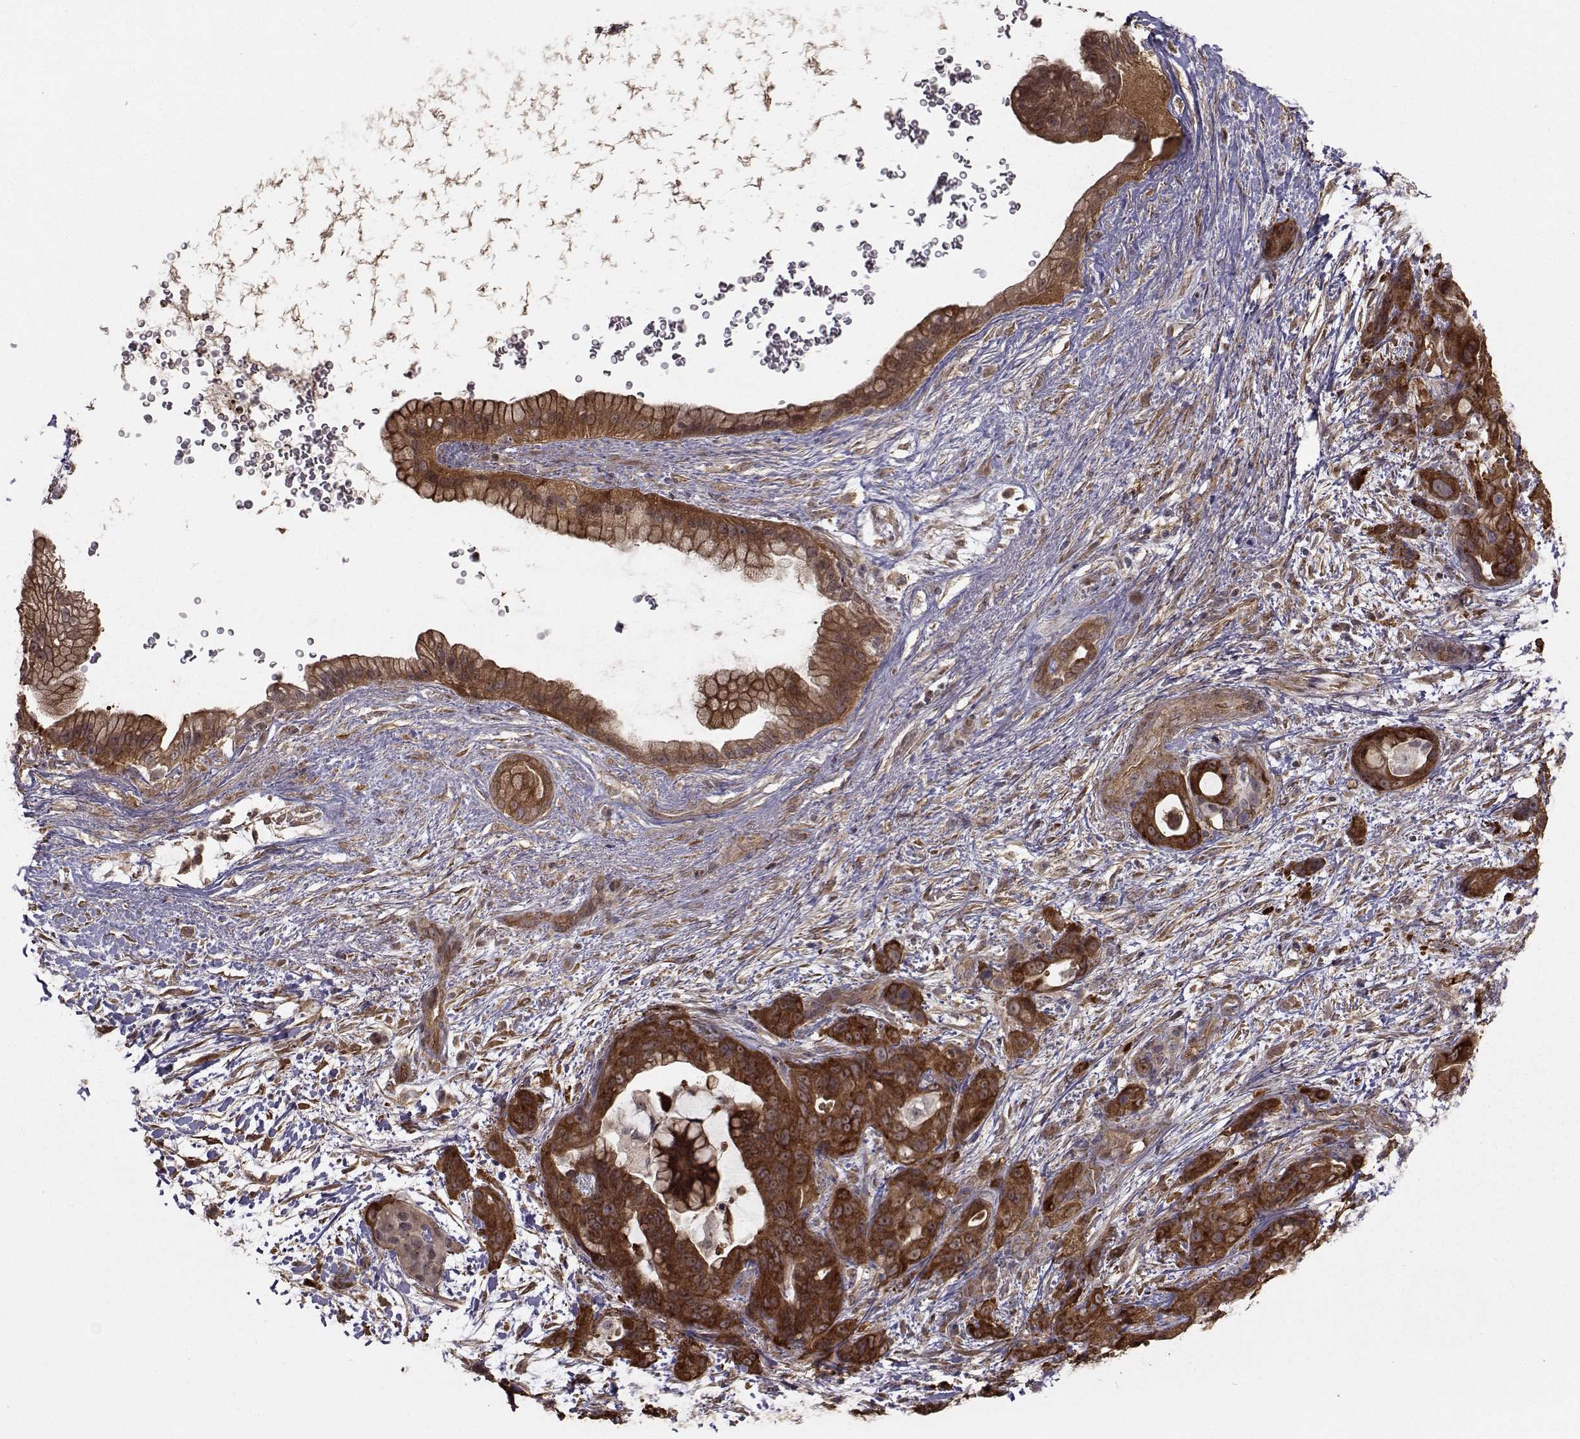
{"staining": {"intensity": "strong", "quantity": "25%-75%", "location": "cytoplasmic/membranous"}, "tissue": "pancreatic cancer", "cell_type": "Tumor cells", "image_type": "cancer", "snomed": [{"axis": "morphology", "description": "Adenocarcinoma, NOS"}, {"axis": "topography", "description": "Pancreas"}], "caption": "A brown stain shows strong cytoplasmic/membranous expression of a protein in pancreatic cancer (adenocarcinoma) tumor cells. (Stains: DAB (3,3'-diaminobenzidine) in brown, nuclei in blue, Microscopy: brightfield microscopy at high magnification).", "gene": "TRIP10", "patient": {"sex": "male", "age": 71}}